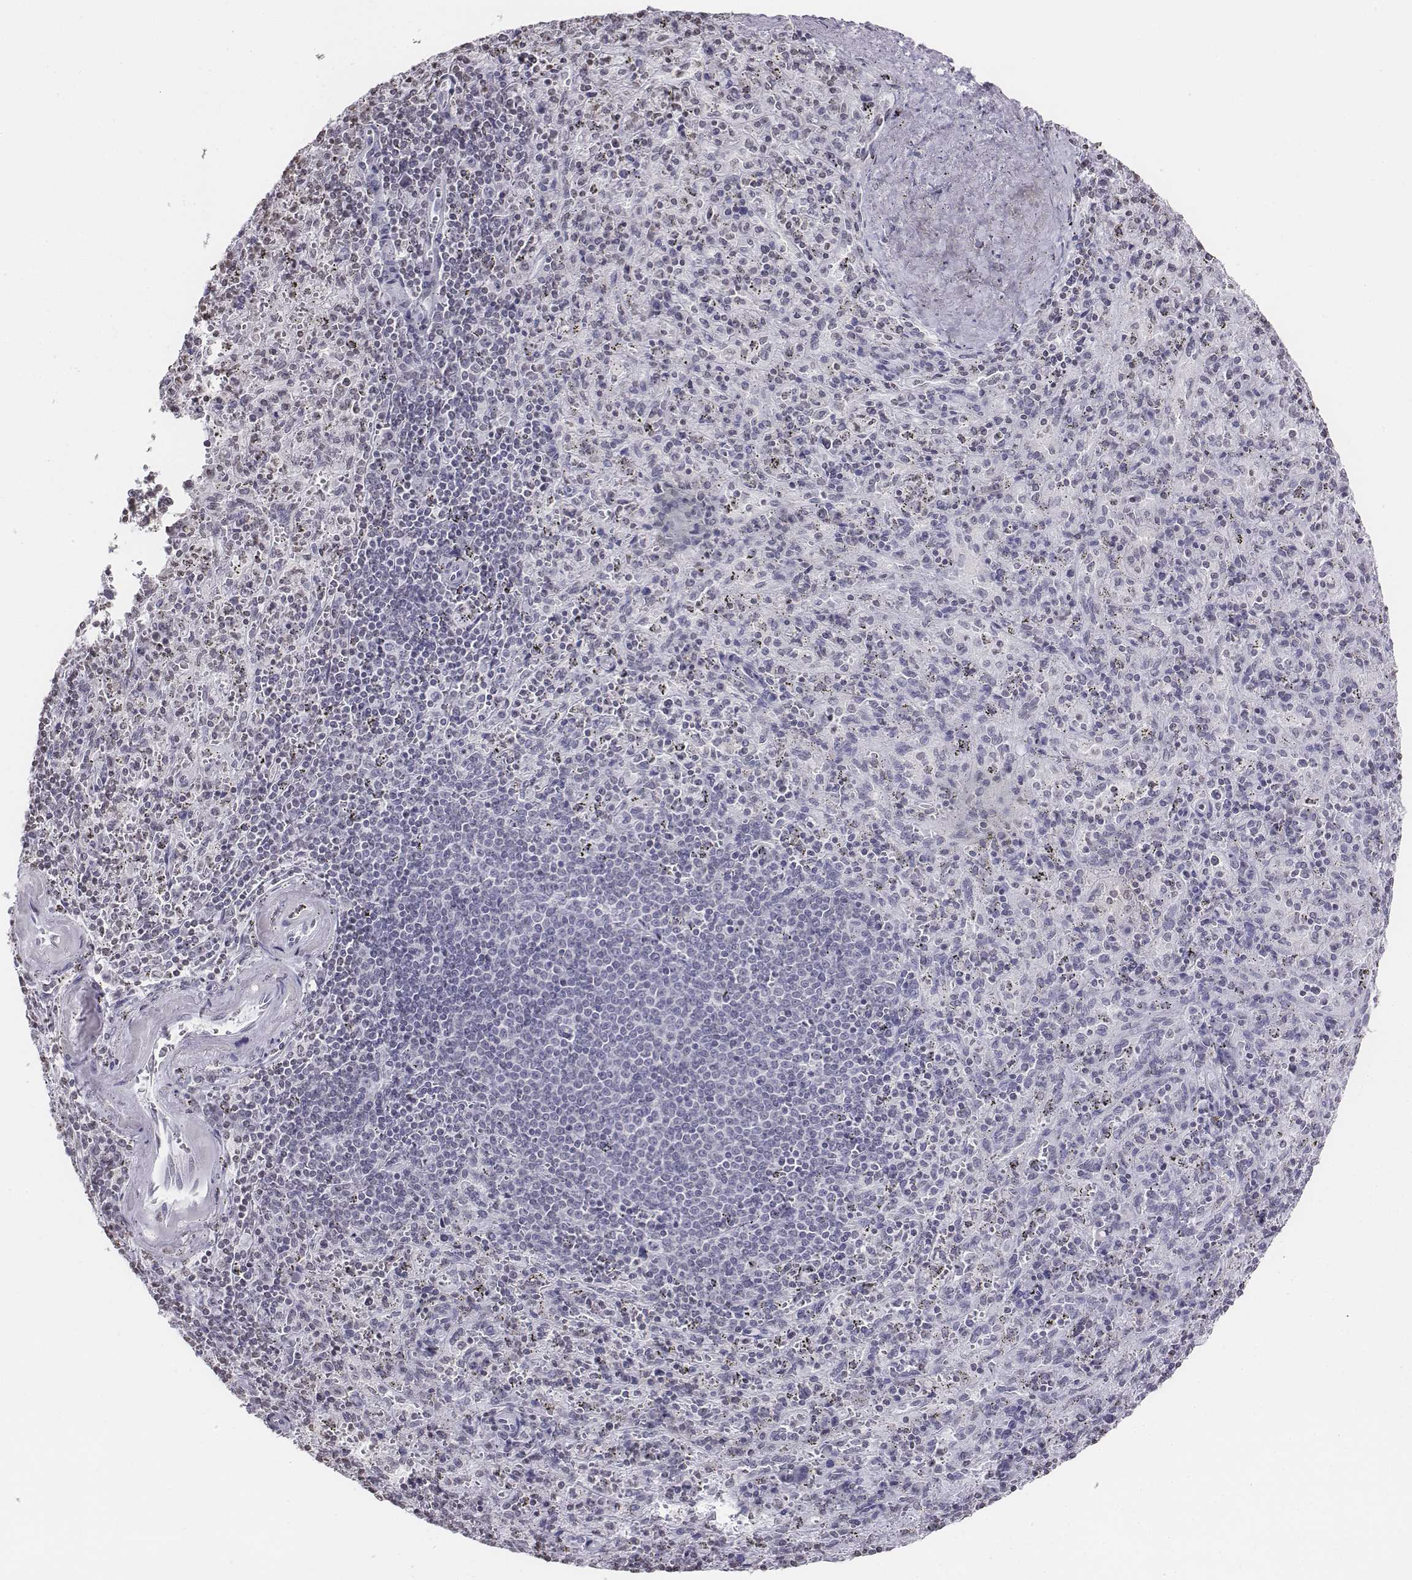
{"staining": {"intensity": "negative", "quantity": "none", "location": "none"}, "tissue": "spleen", "cell_type": "Cells in red pulp", "image_type": "normal", "snomed": [{"axis": "morphology", "description": "Normal tissue, NOS"}, {"axis": "topography", "description": "Spleen"}], "caption": "An IHC photomicrograph of benign spleen is shown. There is no staining in cells in red pulp of spleen.", "gene": "BARHL1", "patient": {"sex": "male", "age": 57}}